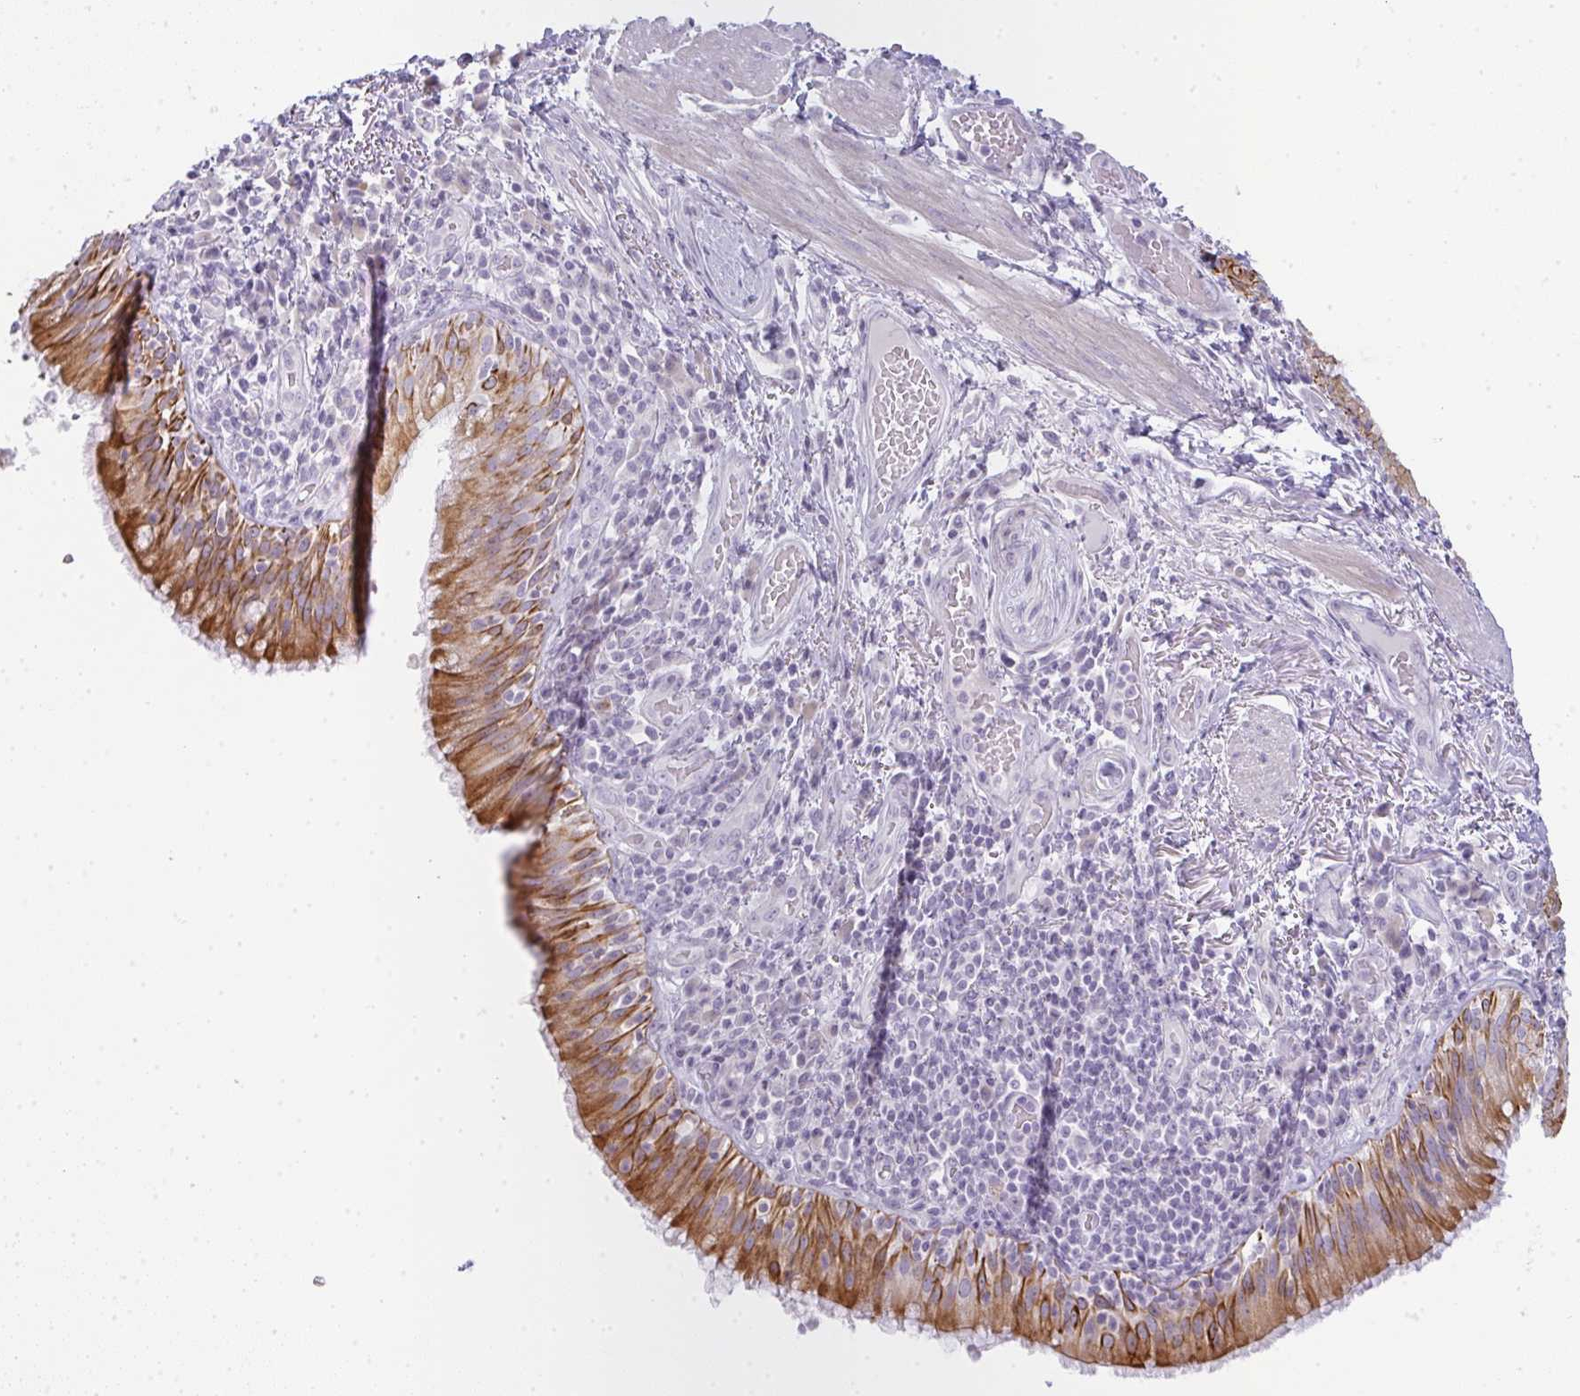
{"staining": {"intensity": "strong", "quantity": ">75%", "location": "cytoplasmic/membranous"}, "tissue": "bronchus", "cell_type": "Respiratory epithelial cells", "image_type": "normal", "snomed": [{"axis": "morphology", "description": "Normal tissue, NOS"}, {"axis": "topography", "description": "Cartilage tissue"}, {"axis": "topography", "description": "Bronchus"}], "caption": "Brown immunohistochemical staining in benign human bronchus shows strong cytoplasmic/membranous staining in approximately >75% of respiratory epithelial cells.", "gene": "SIRPB2", "patient": {"sex": "male", "age": 56}}